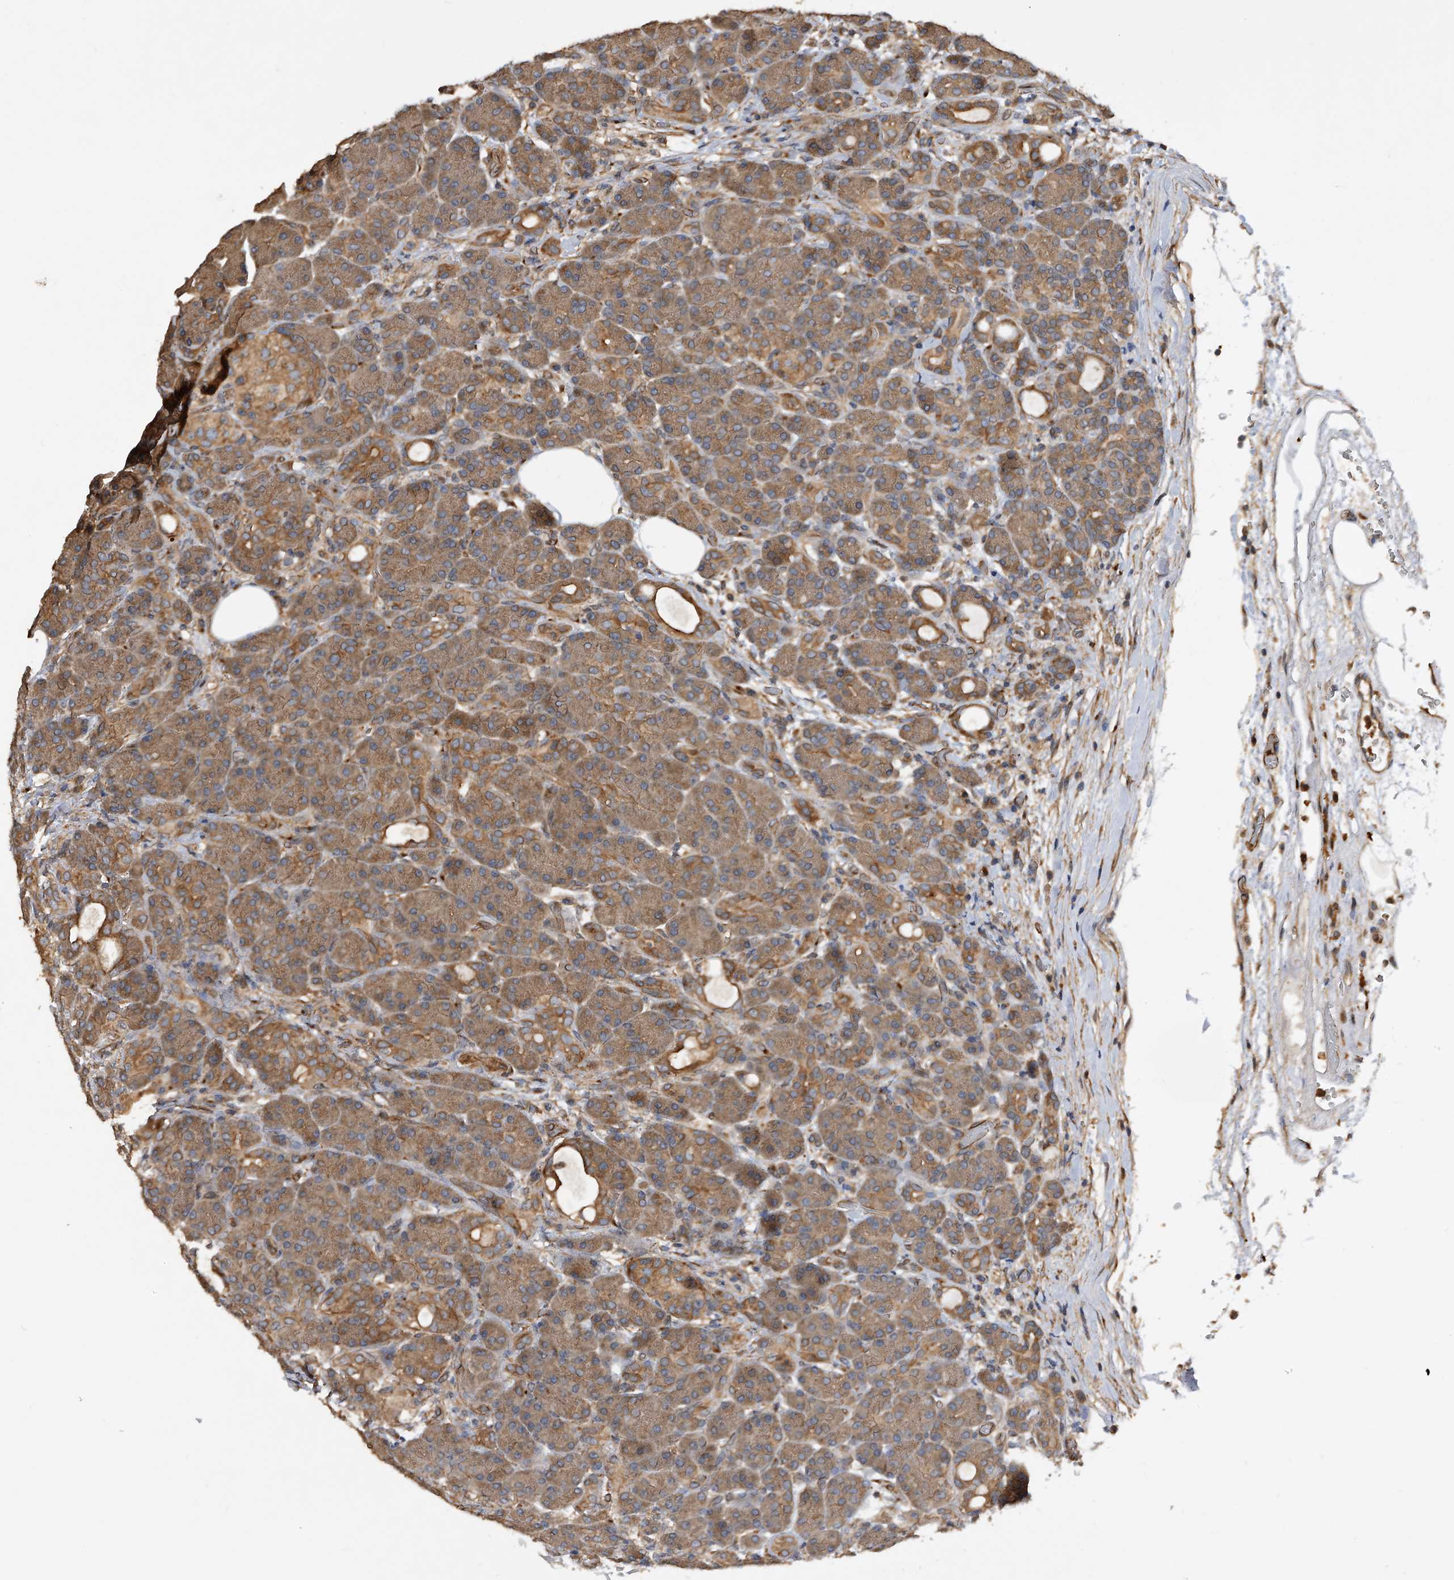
{"staining": {"intensity": "moderate", "quantity": ">75%", "location": "cytoplasmic/membranous"}, "tissue": "pancreas", "cell_type": "Exocrine glandular cells", "image_type": "normal", "snomed": [{"axis": "morphology", "description": "Normal tissue, NOS"}, {"axis": "topography", "description": "Pancreas"}], "caption": "There is medium levels of moderate cytoplasmic/membranous expression in exocrine glandular cells of normal pancreas, as demonstrated by immunohistochemical staining (brown color).", "gene": "PTPRA", "patient": {"sex": "male", "age": 63}}